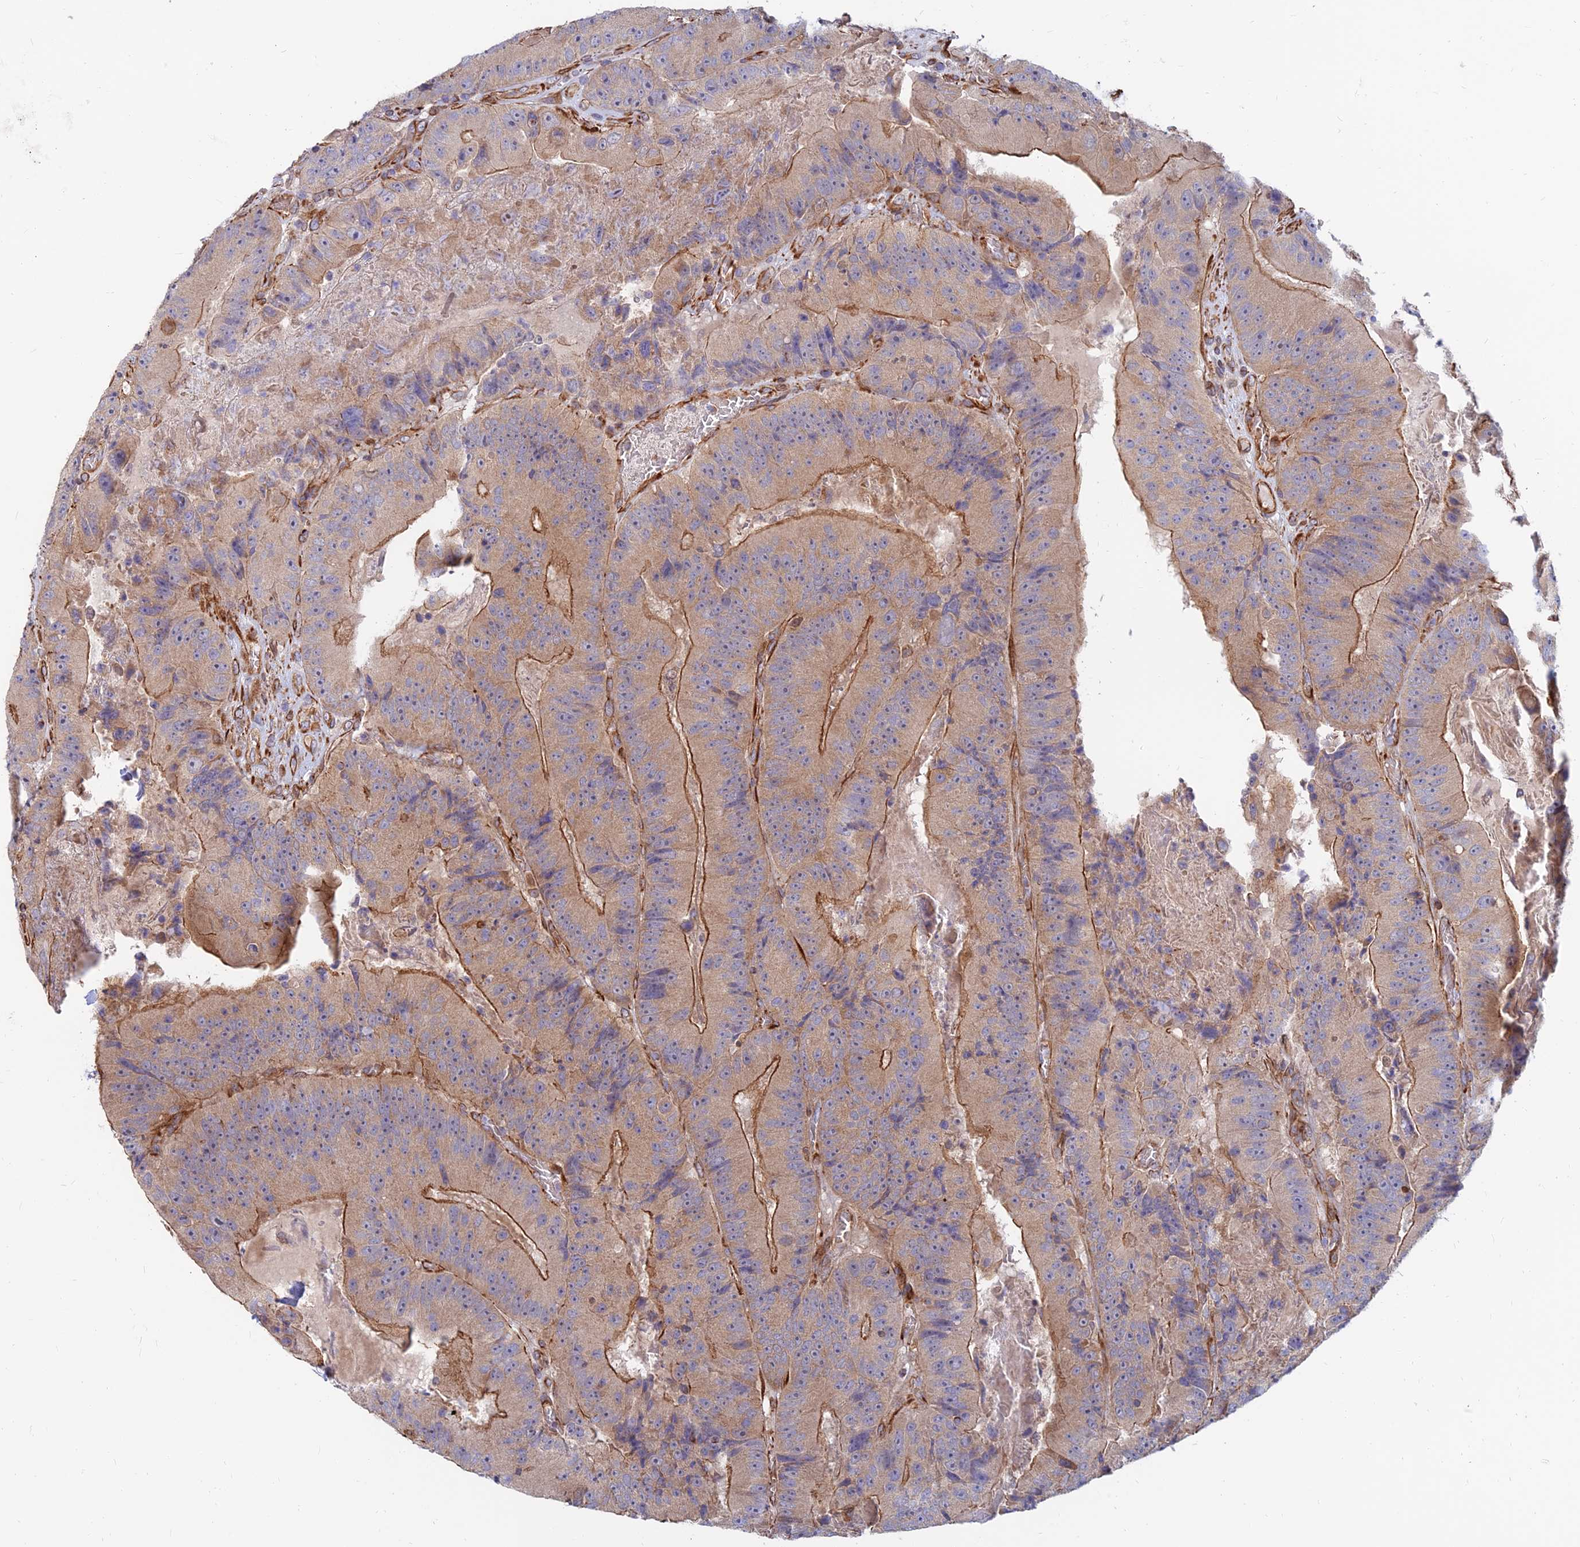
{"staining": {"intensity": "moderate", "quantity": "25%-75%", "location": "cytoplasmic/membranous"}, "tissue": "colorectal cancer", "cell_type": "Tumor cells", "image_type": "cancer", "snomed": [{"axis": "morphology", "description": "Adenocarcinoma, NOS"}, {"axis": "topography", "description": "Colon"}], "caption": "IHC image of neoplastic tissue: colorectal cancer (adenocarcinoma) stained using IHC exhibits medium levels of moderate protein expression localized specifically in the cytoplasmic/membranous of tumor cells, appearing as a cytoplasmic/membranous brown color.", "gene": "CDK18", "patient": {"sex": "female", "age": 86}}